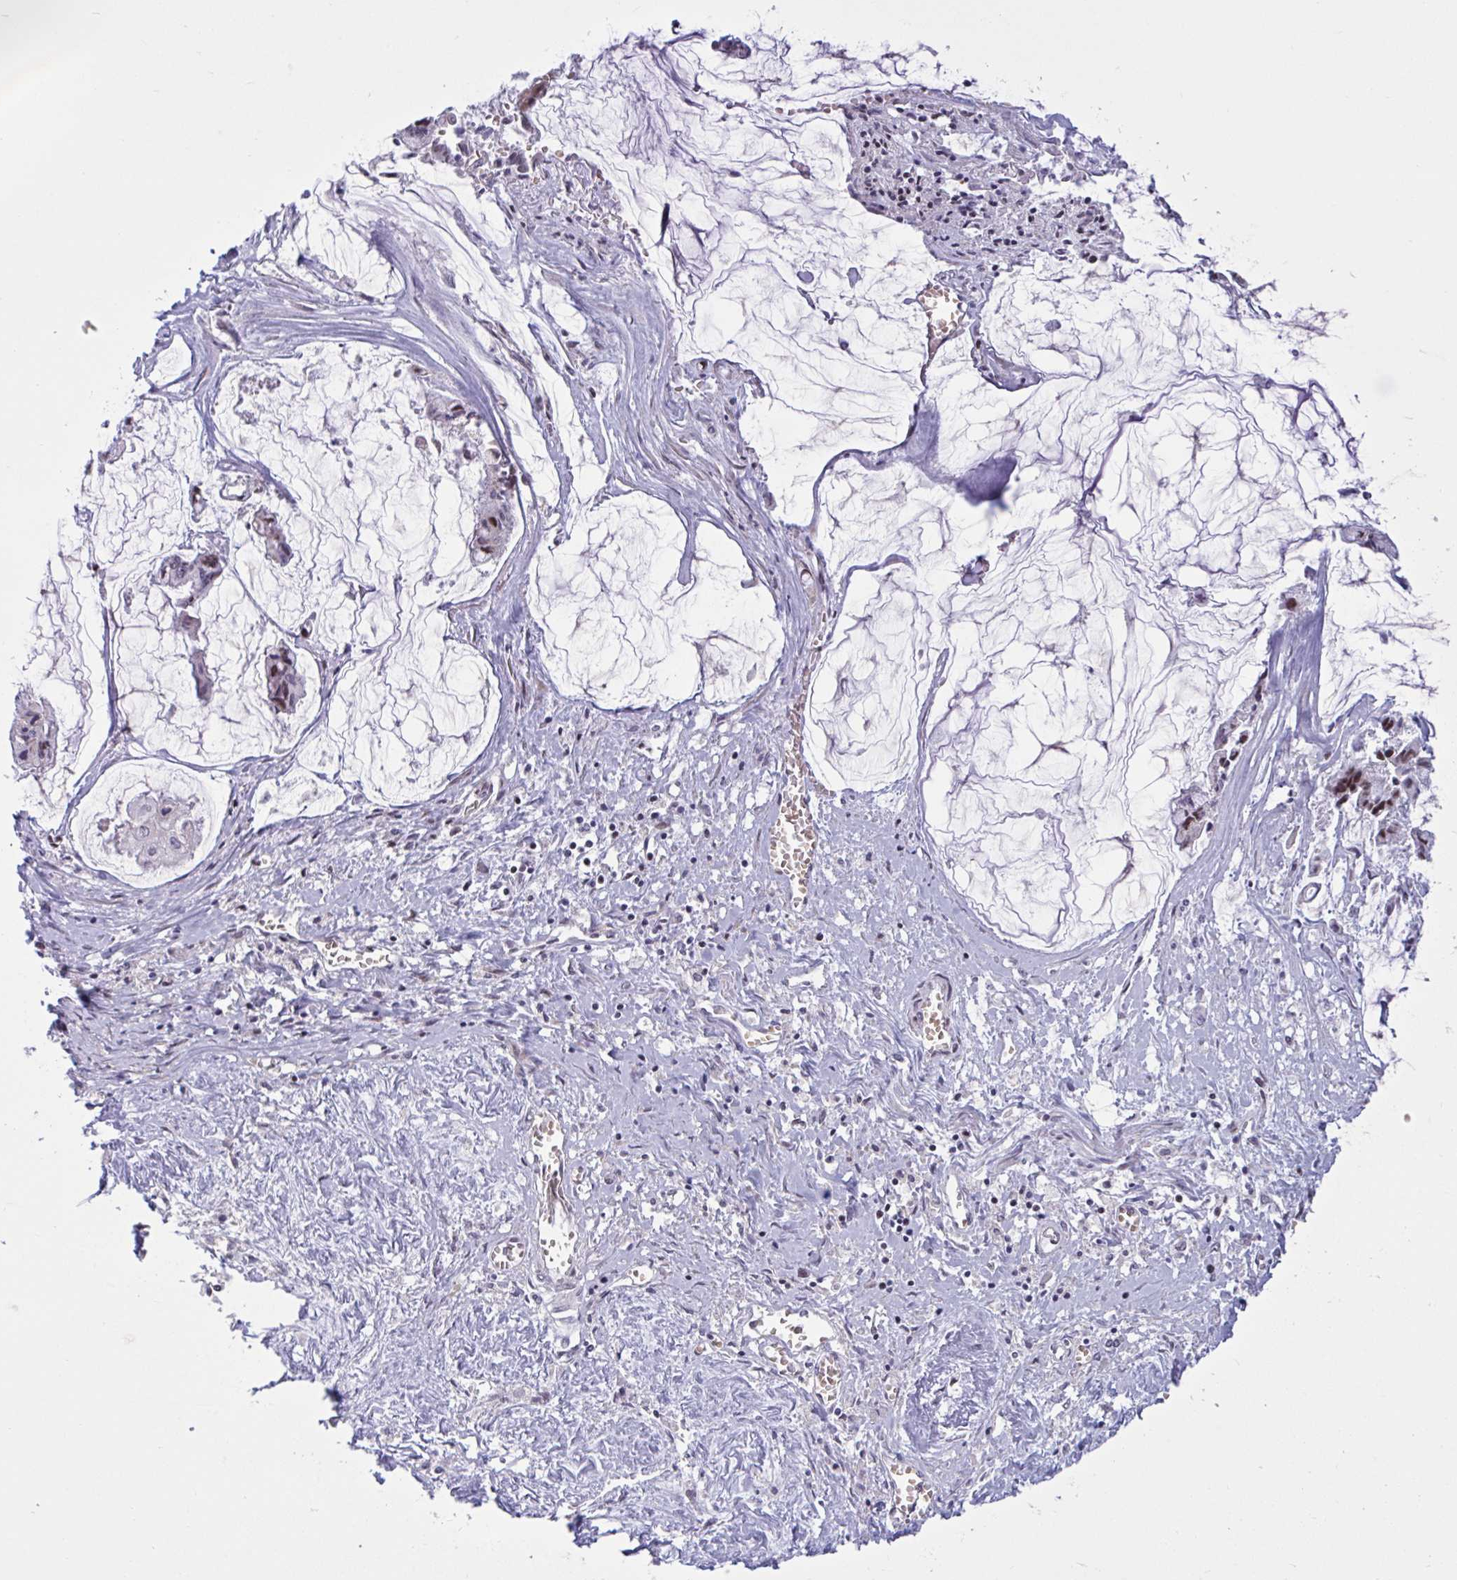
{"staining": {"intensity": "moderate", "quantity": "25%-75%", "location": "nuclear"}, "tissue": "ovarian cancer", "cell_type": "Tumor cells", "image_type": "cancer", "snomed": [{"axis": "morphology", "description": "Cystadenocarcinoma, mucinous, NOS"}, {"axis": "topography", "description": "Ovary"}], "caption": "Protein expression analysis of mucinous cystadenocarcinoma (ovarian) exhibits moderate nuclear staining in approximately 25%-75% of tumor cells.", "gene": "RBL1", "patient": {"sex": "female", "age": 90}}